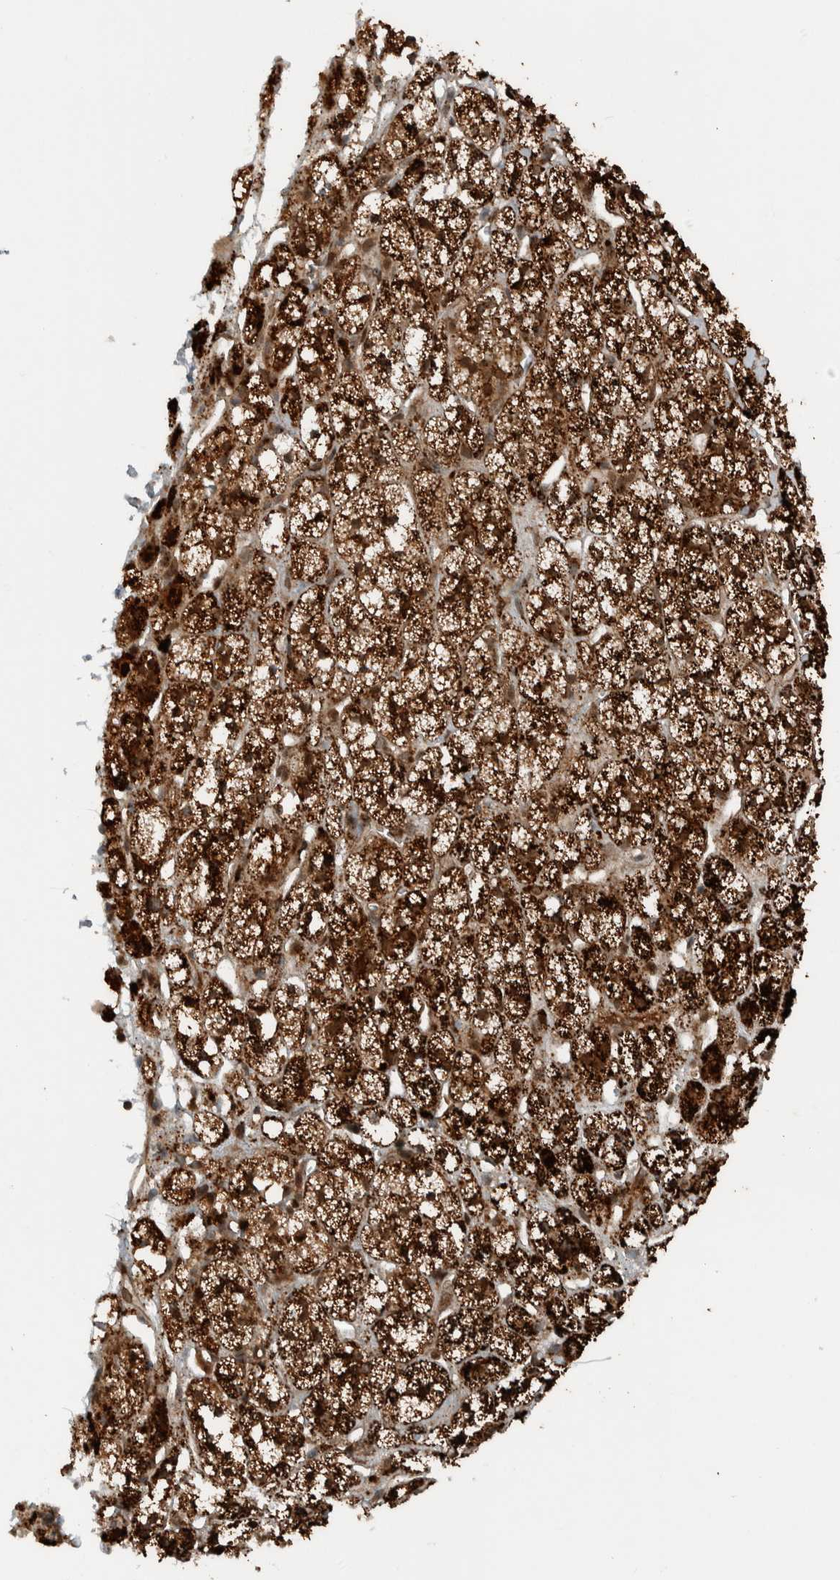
{"staining": {"intensity": "strong", "quantity": ">75%", "location": "cytoplasmic/membranous"}, "tissue": "adrenal gland", "cell_type": "Glandular cells", "image_type": "normal", "snomed": [{"axis": "morphology", "description": "Normal tissue, NOS"}, {"axis": "topography", "description": "Adrenal gland"}], "caption": "Adrenal gland stained with a brown dye reveals strong cytoplasmic/membranous positive positivity in about >75% of glandular cells.", "gene": "GIGYF1", "patient": {"sex": "male", "age": 56}}